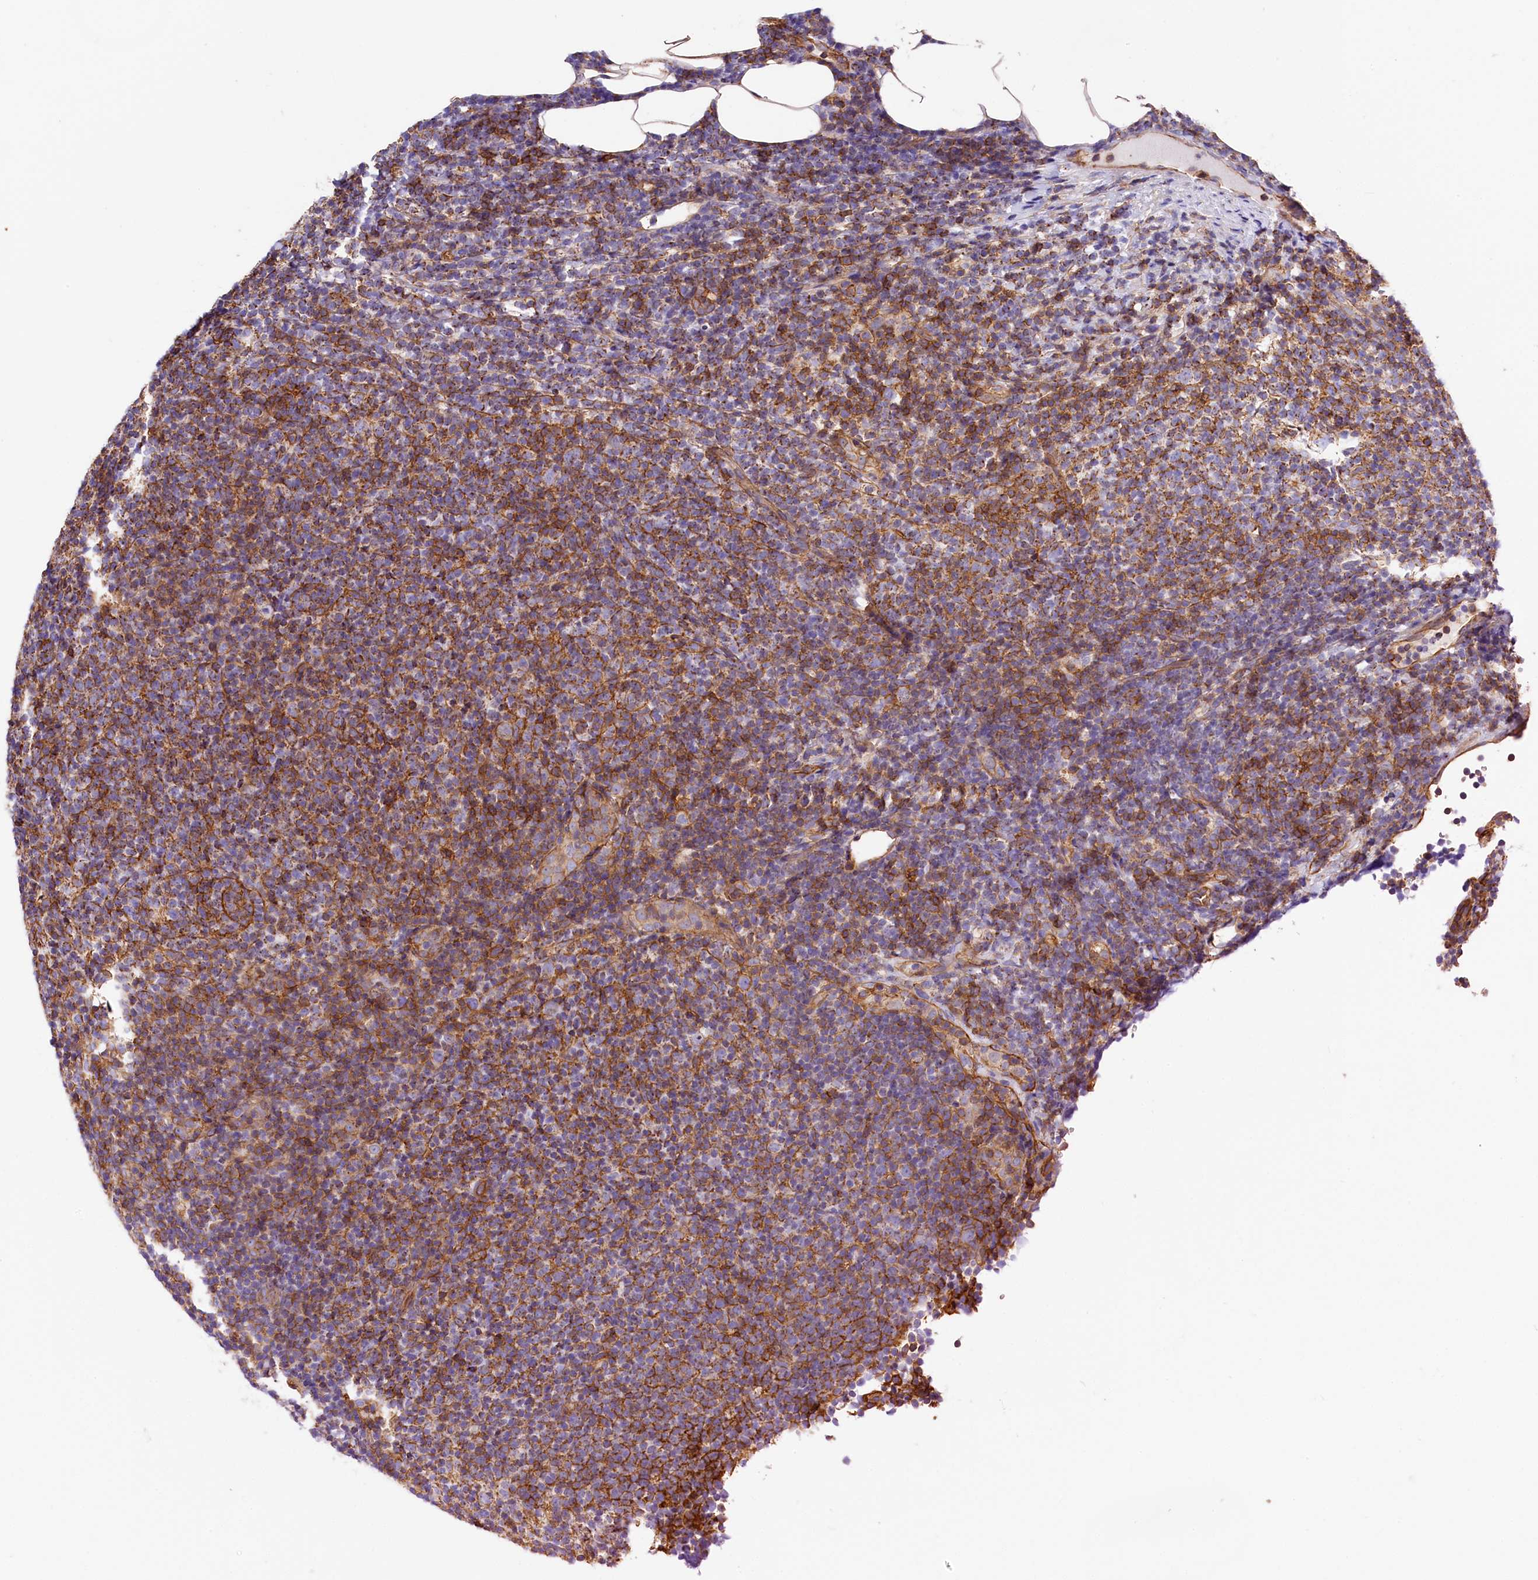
{"staining": {"intensity": "moderate", "quantity": "25%-75%", "location": "cytoplasmic/membranous"}, "tissue": "lymphoma", "cell_type": "Tumor cells", "image_type": "cancer", "snomed": [{"axis": "morphology", "description": "Malignant lymphoma, non-Hodgkin's type, Low grade"}, {"axis": "topography", "description": "Lymph node"}], "caption": "Lymphoma stained for a protein demonstrates moderate cytoplasmic/membranous positivity in tumor cells. (DAB (3,3'-diaminobenzidine) = brown stain, brightfield microscopy at high magnification).", "gene": "ATP2B4", "patient": {"sex": "male", "age": 66}}